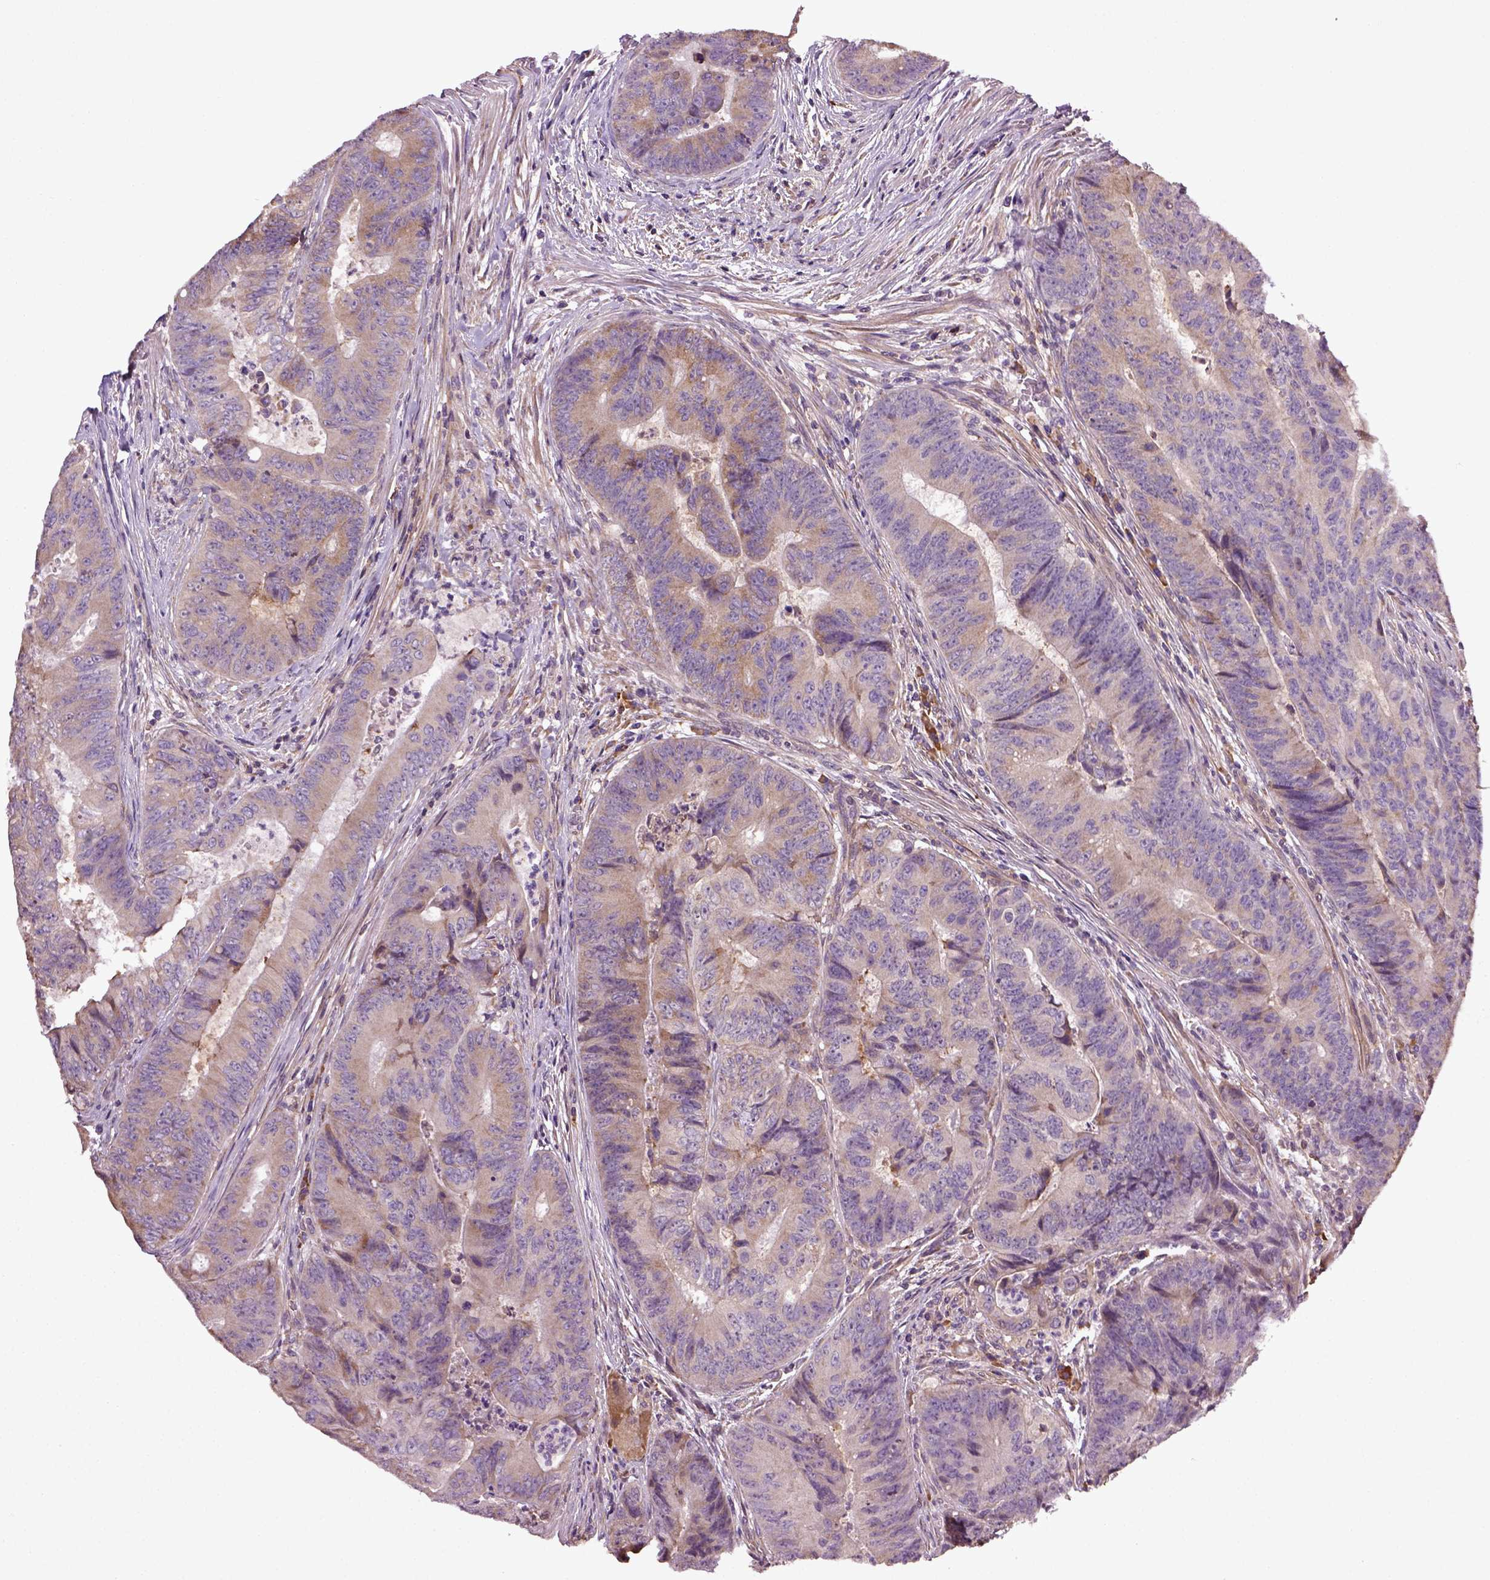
{"staining": {"intensity": "negative", "quantity": "none", "location": "none"}, "tissue": "colorectal cancer", "cell_type": "Tumor cells", "image_type": "cancer", "snomed": [{"axis": "morphology", "description": "Adenocarcinoma, NOS"}, {"axis": "topography", "description": "Colon"}], "caption": "An immunohistochemistry (IHC) micrograph of colorectal cancer is shown. There is no staining in tumor cells of colorectal cancer.", "gene": "TPRG1", "patient": {"sex": "female", "age": 48}}